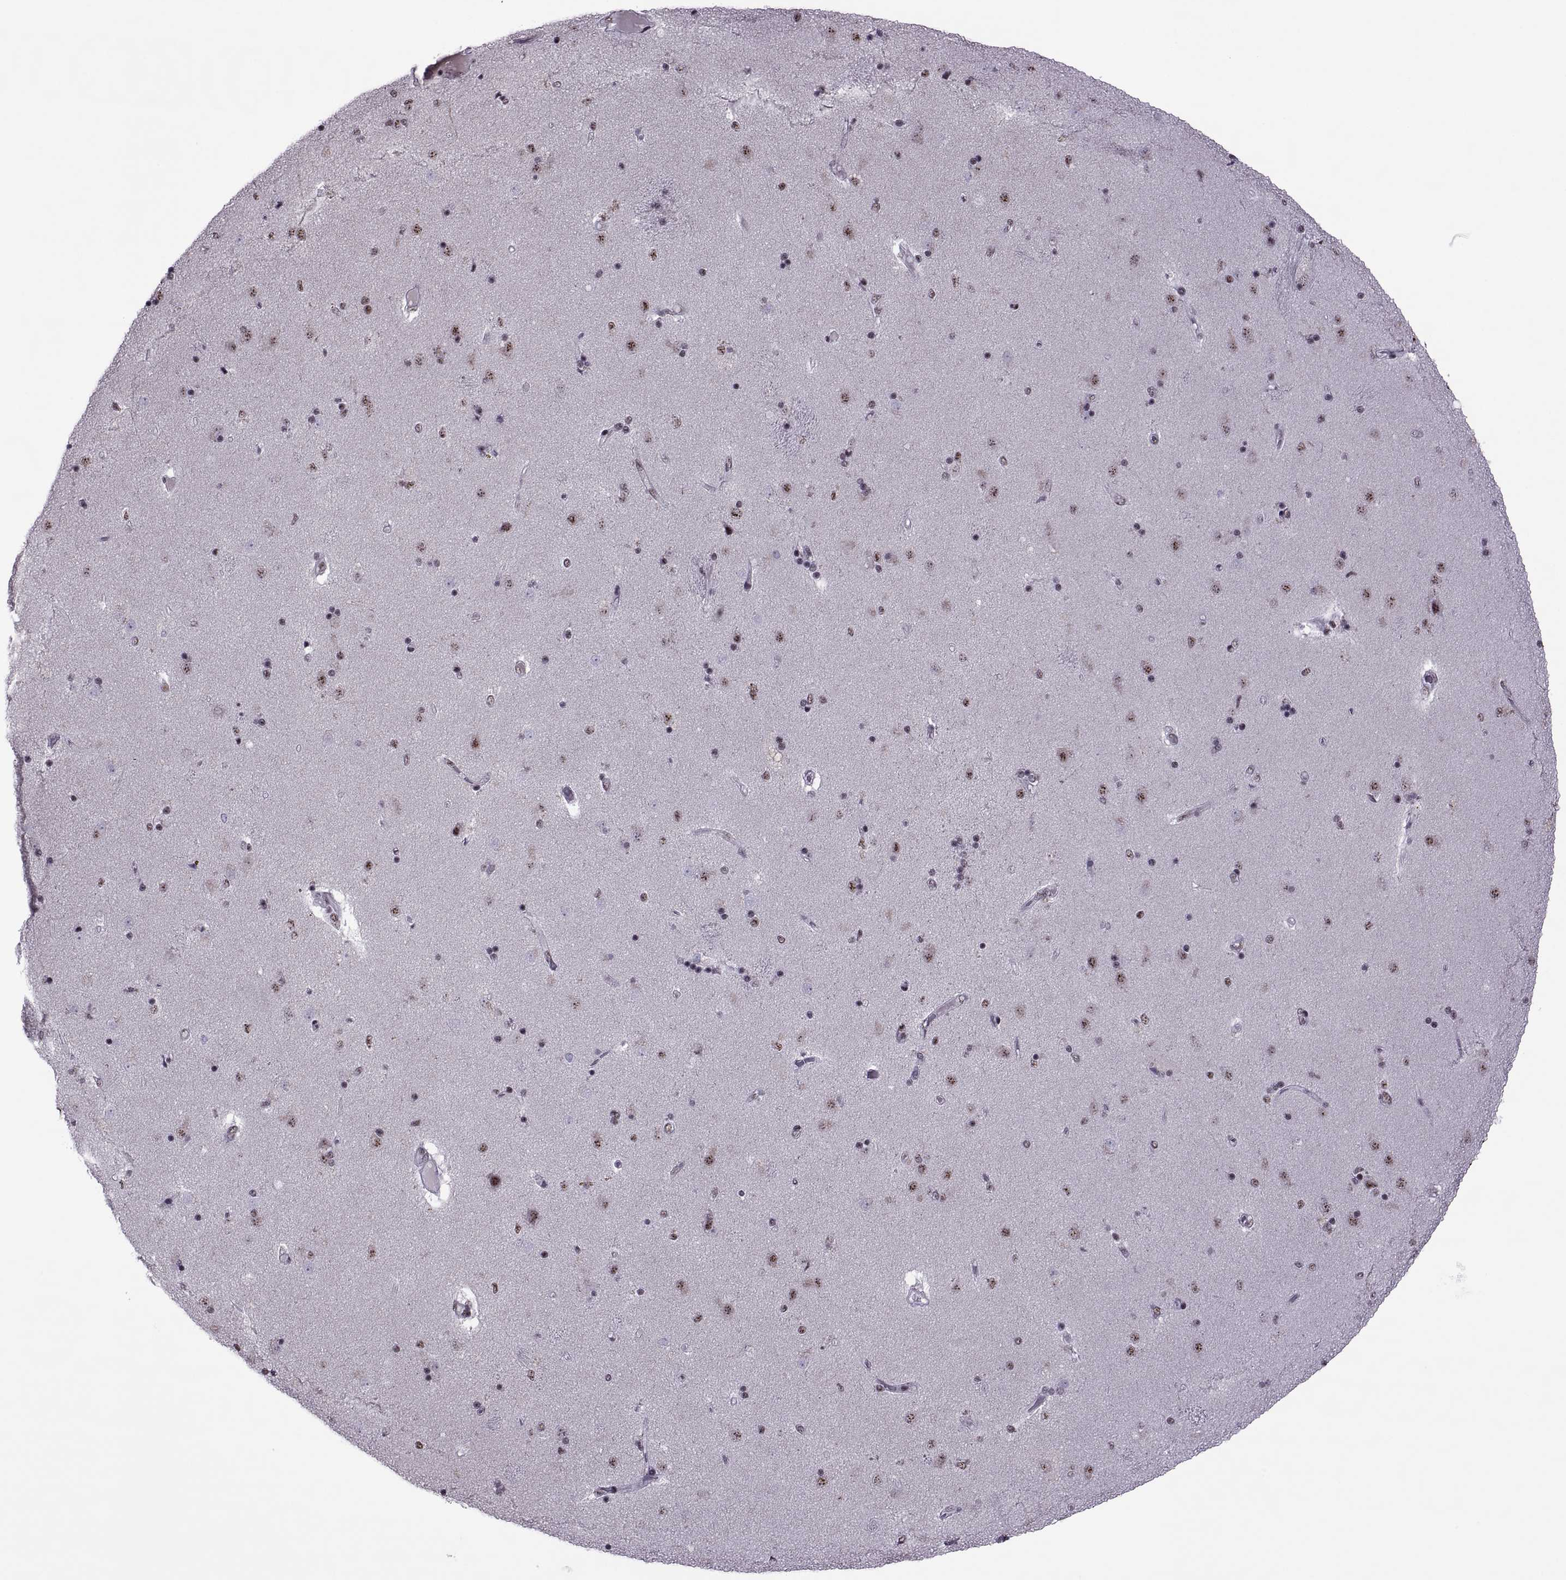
{"staining": {"intensity": "weak", "quantity": "<25%", "location": "nuclear"}, "tissue": "caudate", "cell_type": "Glial cells", "image_type": "normal", "snomed": [{"axis": "morphology", "description": "Normal tissue, NOS"}, {"axis": "topography", "description": "Lateral ventricle wall"}], "caption": "An image of caudate stained for a protein demonstrates no brown staining in glial cells.", "gene": "MAGEA4", "patient": {"sex": "female", "age": 71}}